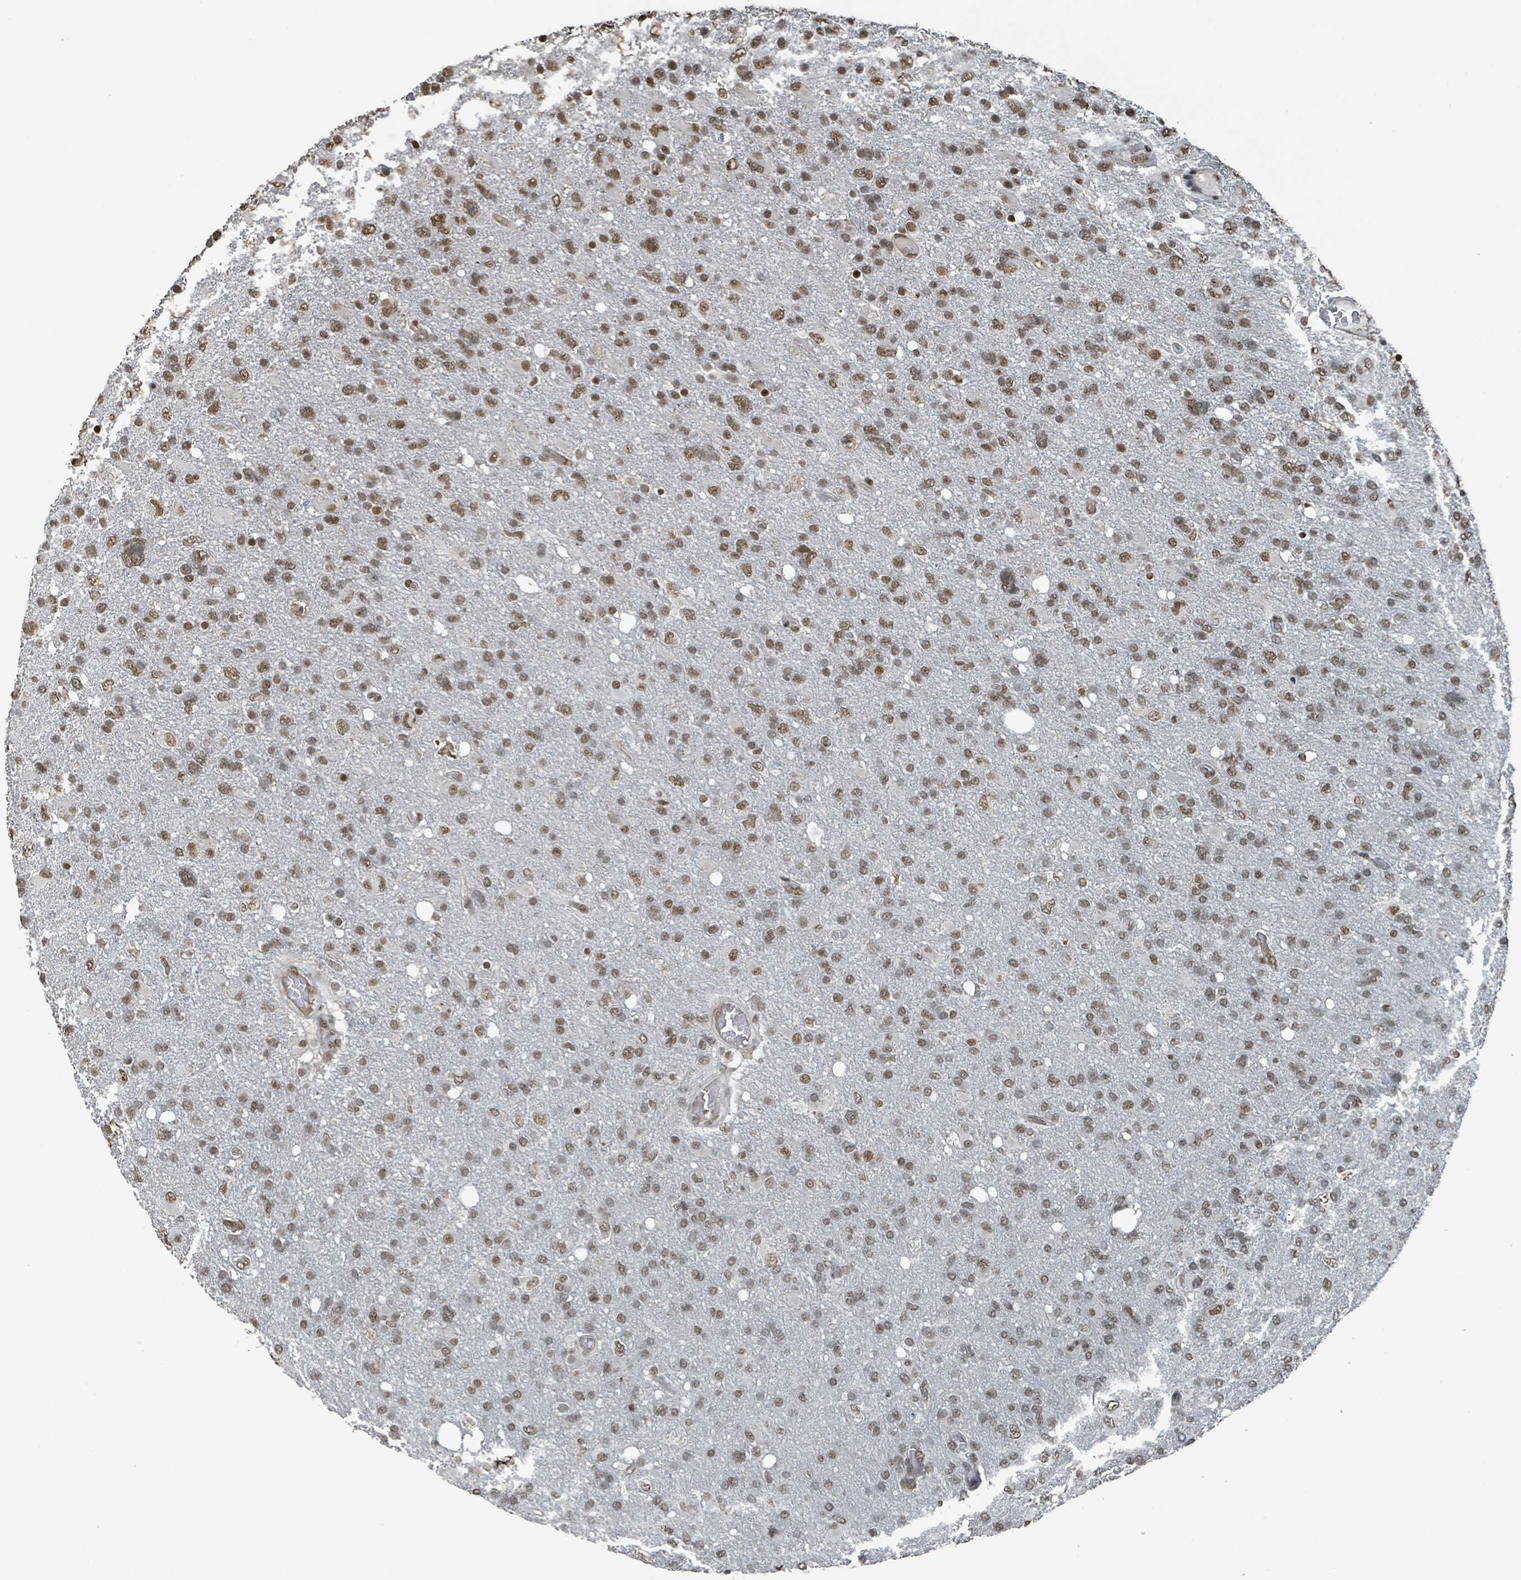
{"staining": {"intensity": "moderate", "quantity": ">75%", "location": "nuclear"}, "tissue": "glioma", "cell_type": "Tumor cells", "image_type": "cancer", "snomed": [{"axis": "morphology", "description": "Glioma, malignant, High grade"}, {"axis": "topography", "description": "Brain"}], "caption": "About >75% of tumor cells in high-grade glioma (malignant) show moderate nuclear protein staining as visualized by brown immunohistochemical staining.", "gene": "PHIP", "patient": {"sex": "male", "age": 61}}